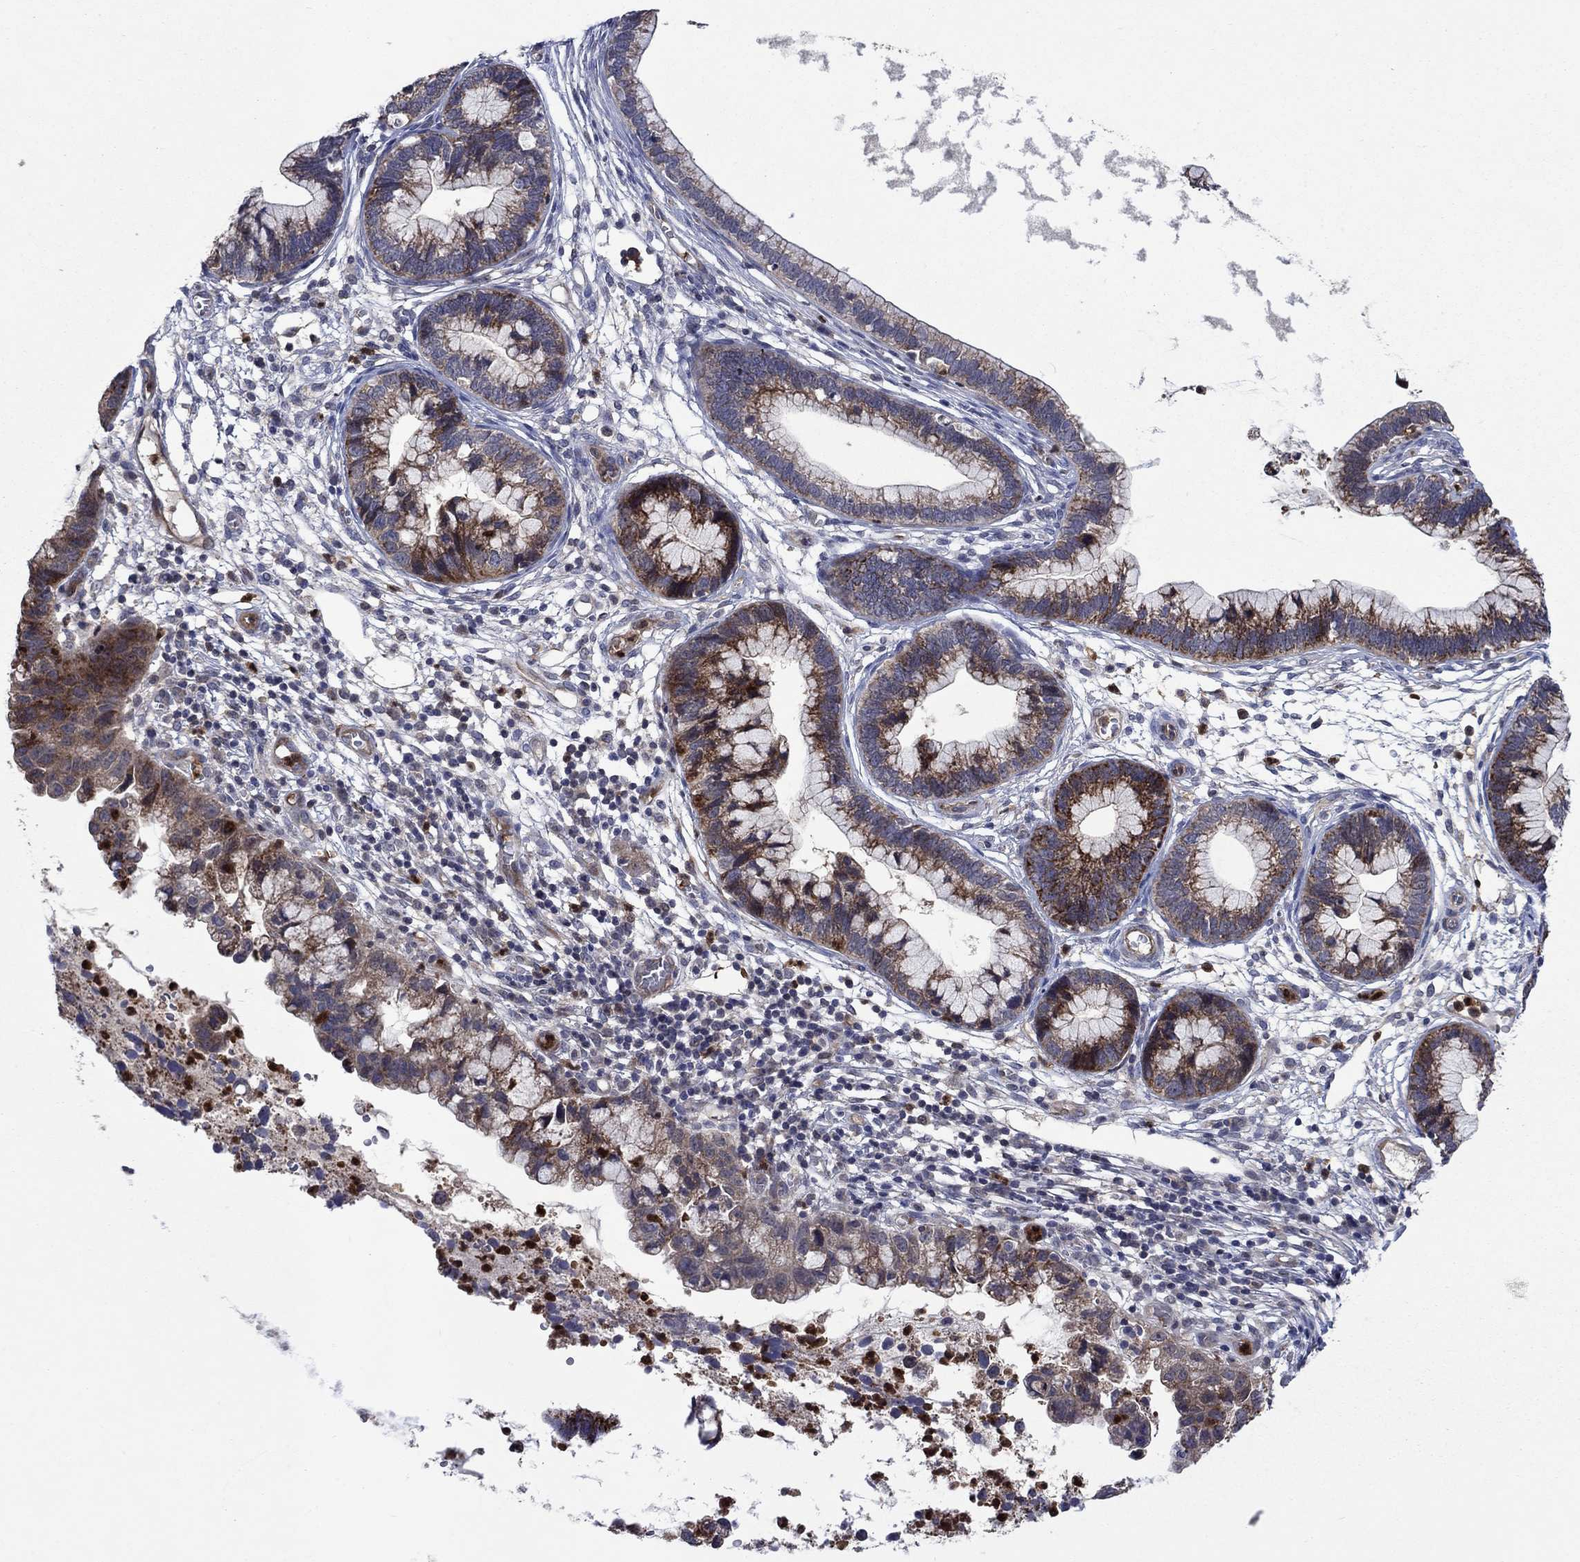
{"staining": {"intensity": "strong", "quantity": "<25%", "location": "cytoplasmic/membranous"}, "tissue": "cervical cancer", "cell_type": "Tumor cells", "image_type": "cancer", "snomed": [{"axis": "morphology", "description": "Adenocarcinoma, NOS"}, {"axis": "topography", "description": "Cervix"}], "caption": "Human cervical adenocarcinoma stained with a protein marker shows strong staining in tumor cells.", "gene": "MSRB1", "patient": {"sex": "female", "age": 44}}